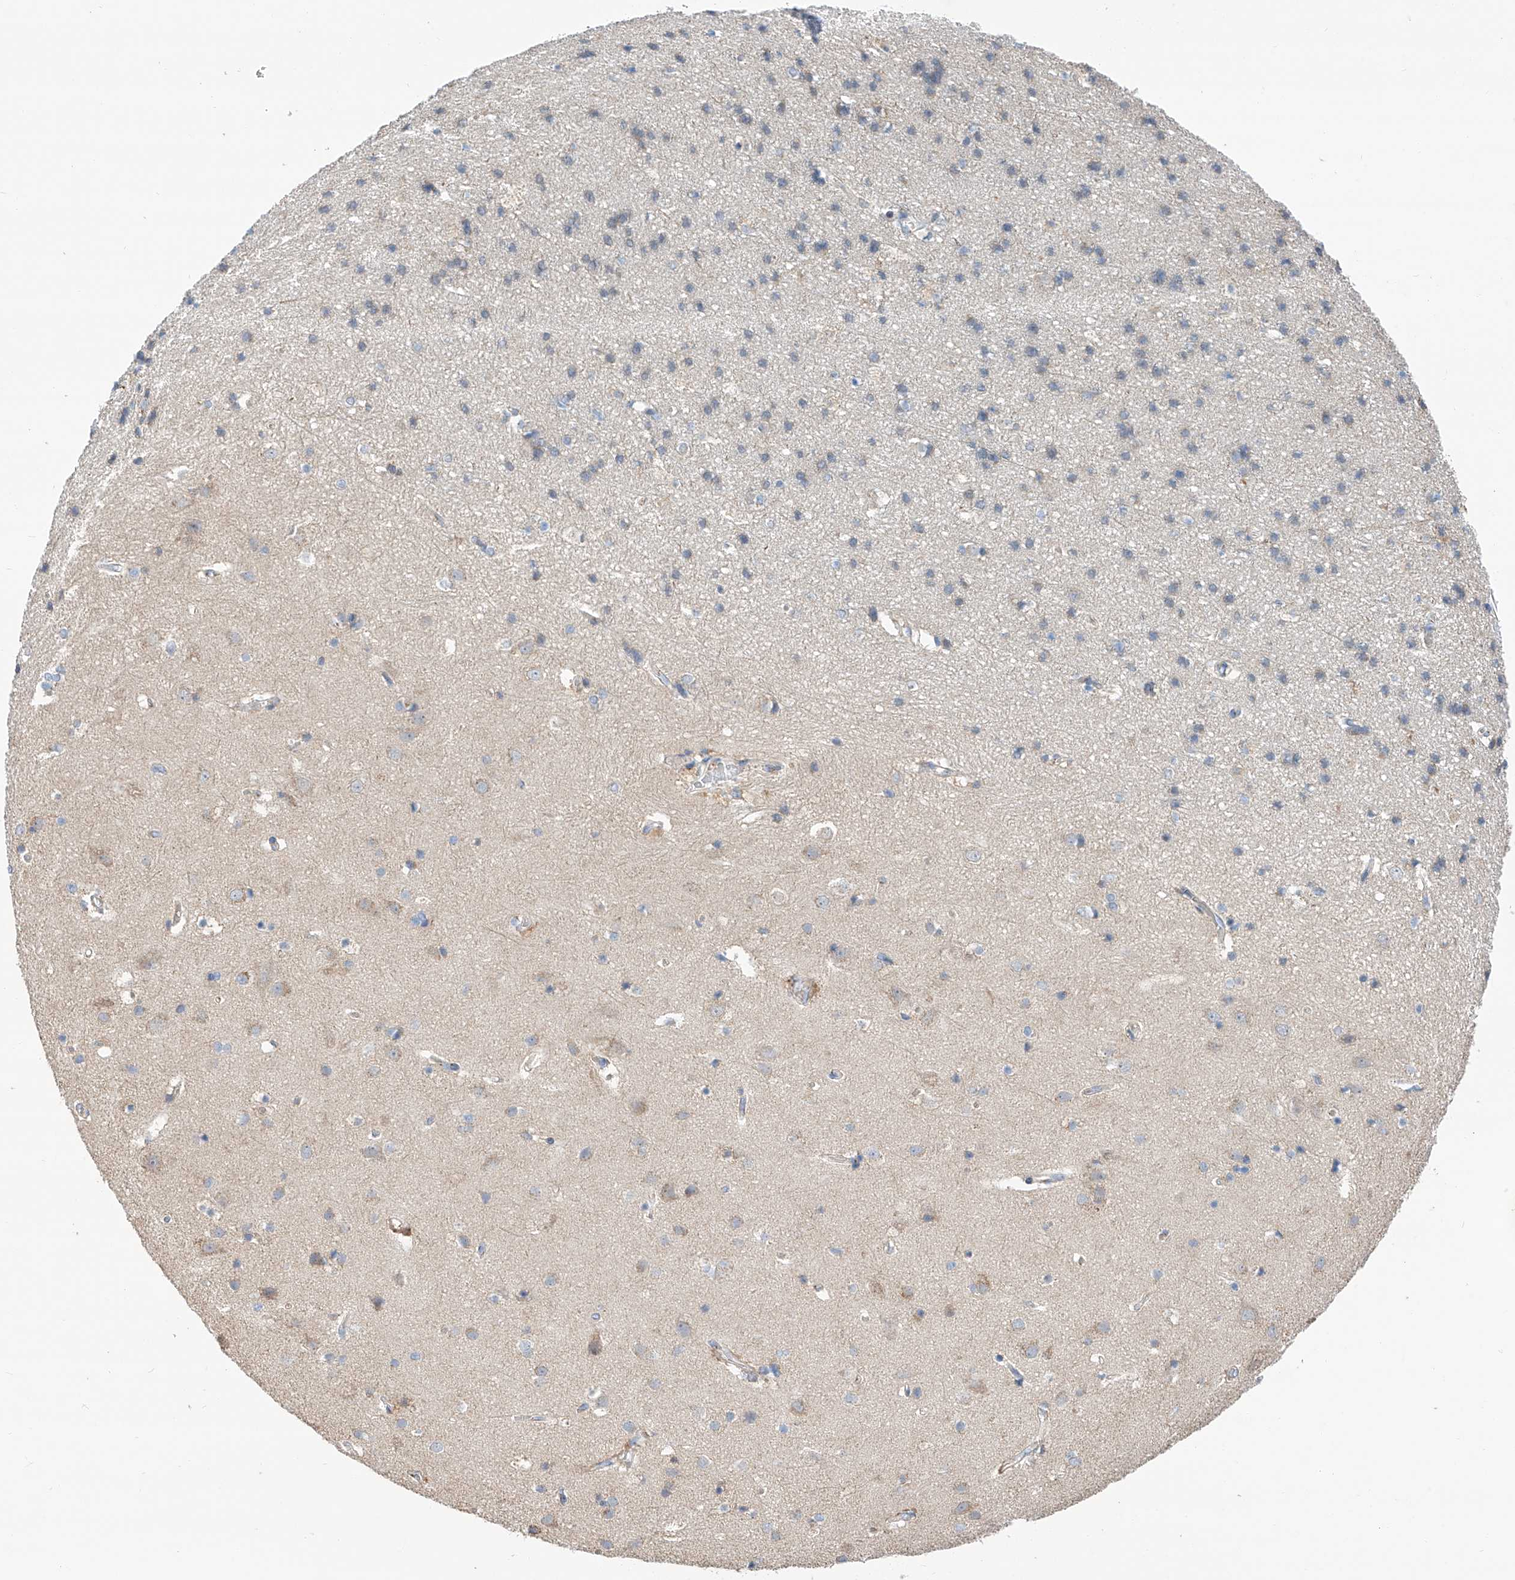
{"staining": {"intensity": "weak", "quantity": "25%-75%", "location": "cytoplasmic/membranous"}, "tissue": "cerebral cortex", "cell_type": "Endothelial cells", "image_type": "normal", "snomed": [{"axis": "morphology", "description": "Normal tissue, NOS"}, {"axis": "topography", "description": "Cerebral cortex"}], "caption": "Weak cytoplasmic/membranous expression is present in approximately 25%-75% of endothelial cells in normal cerebral cortex. The staining was performed using DAB to visualize the protein expression in brown, while the nuclei were stained in blue with hematoxylin (Magnification: 20x).", "gene": "SLC22A7", "patient": {"sex": "male", "age": 54}}